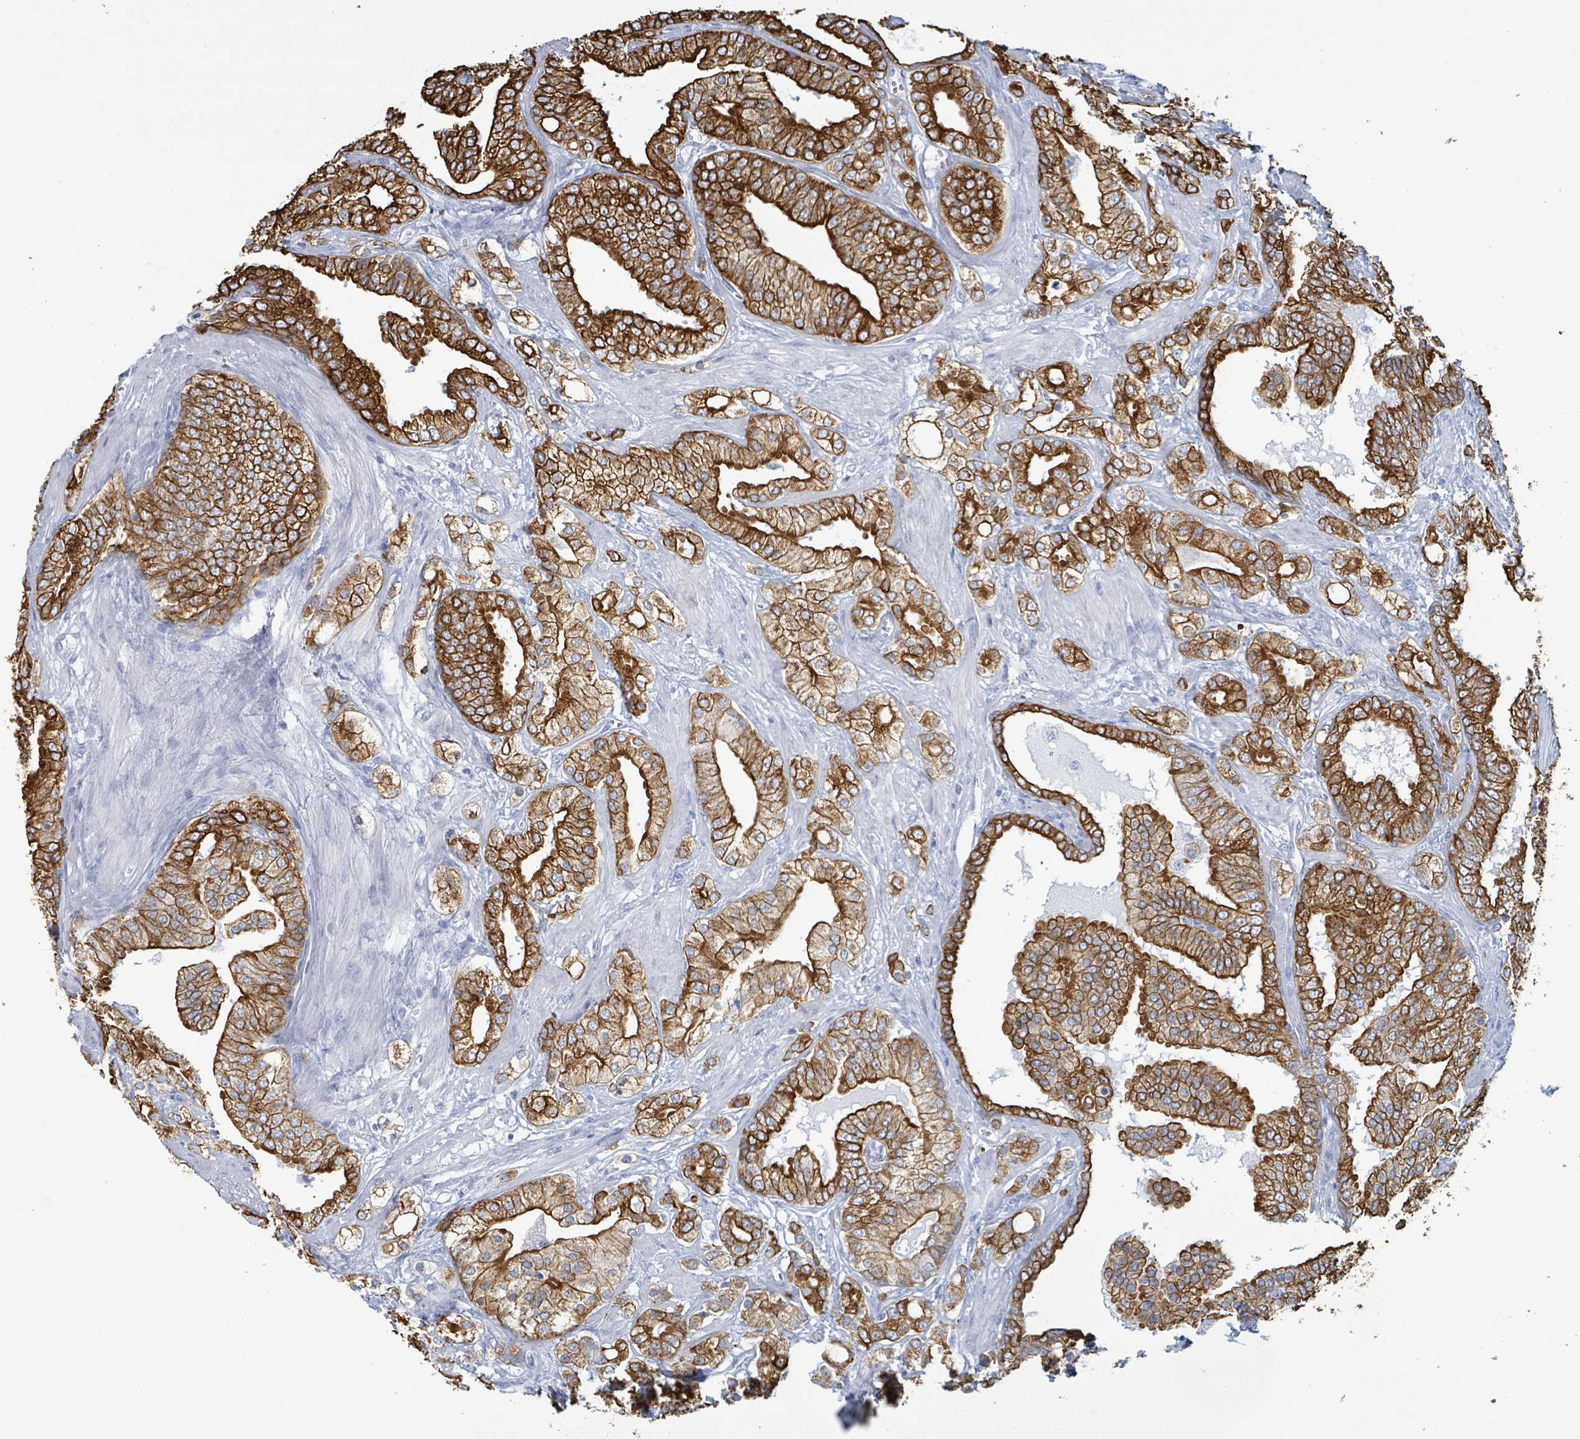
{"staining": {"intensity": "strong", "quantity": ">75%", "location": "cytoplasmic/membranous"}, "tissue": "prostate cancer", "cell_type": "Tumor cells", "image_type": "cancer", "snomed": [{"axis": "morphology", "description": "Adenocarcinoma, High grade"}, {"axis": "topography", "description": "Prostate"}], "caption": "The micrograph demonstrates immunohistochemical staining of adenocarcinoma (high-grade) (prostate). There is strong cytoplasmic/membranous expression is seen in about >75% of tumor cells. The protein is shown in brown color, while the nuclei are stained blue.", "gene": "KRT8", "patient": {"sex": "male", "age": 50}}